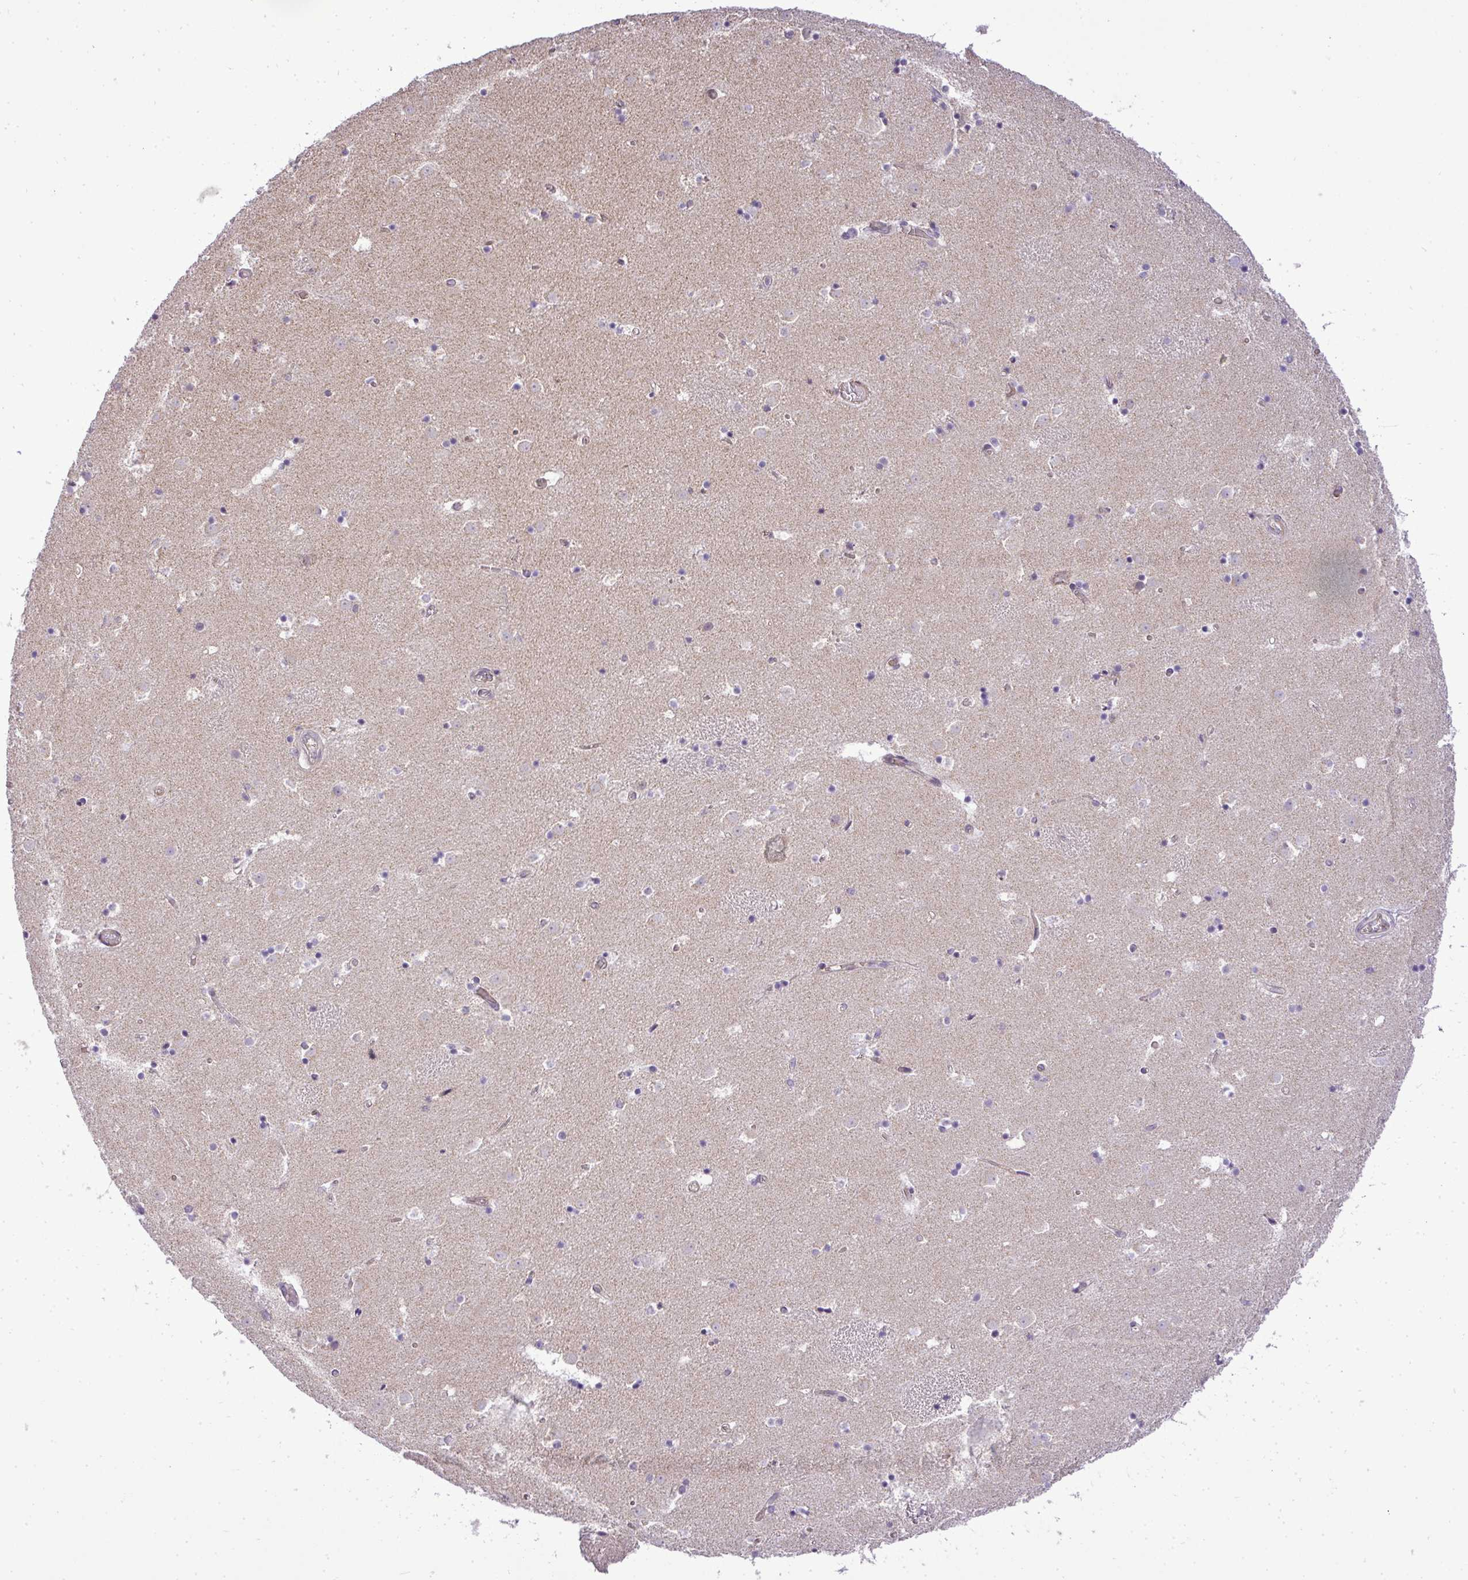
{"staining": {"intensity": "weak", "quantity": "<25%", "location": "cytoplasmic/membranous"}, "tissue": "caudate", "cell_type": "Glial cells", "image_type": "normal", "snomed": [{"axis": "morphology", "description": "Normal tissue, NOS"}, {"axis": "topography", "description": "Lateral ventricle wall"}], "caption": "IHC of benign human caudate demonstrates no positivity in glial cells.", "gene": "ZDHHC1", "patient": {"sex": "male", "age": 25}}